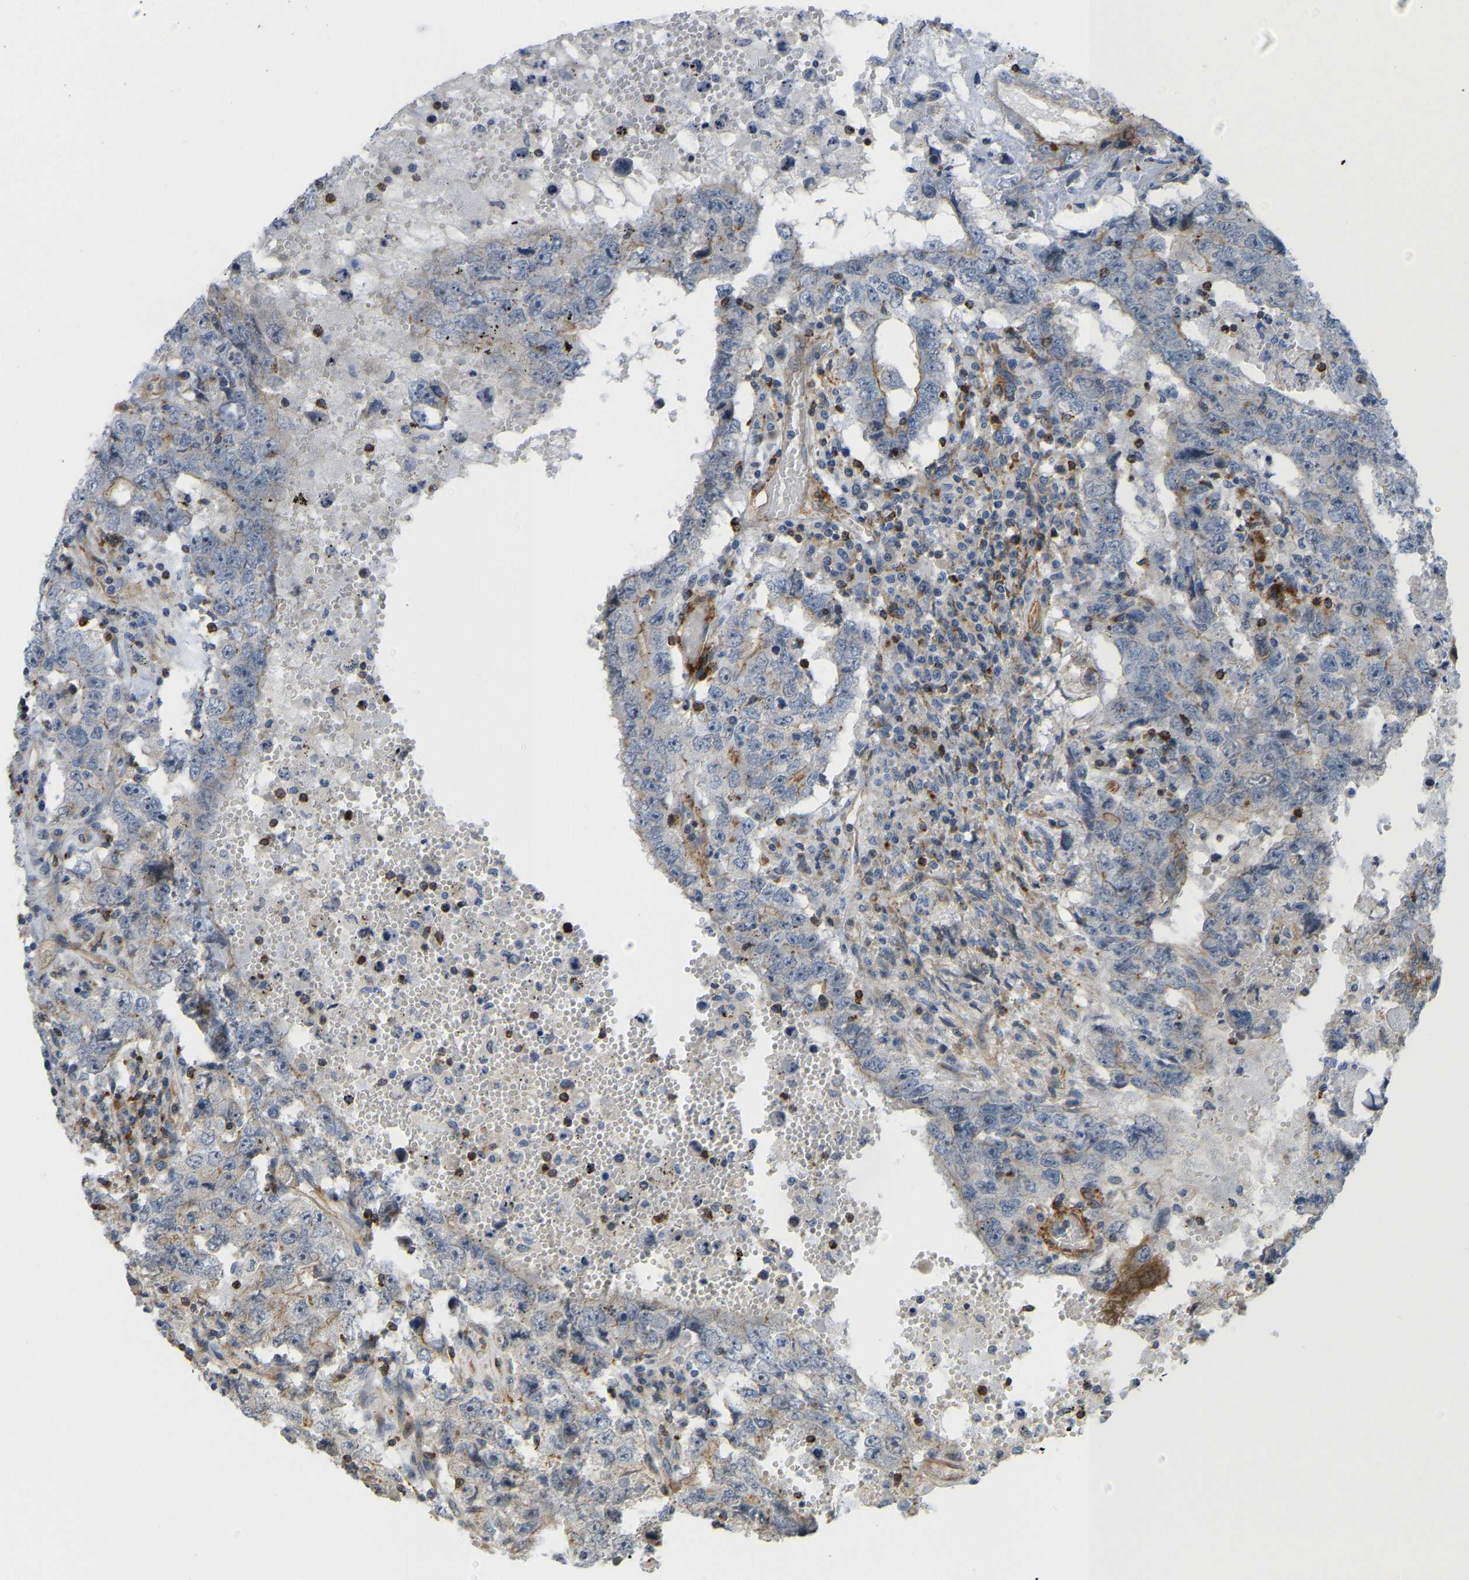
{"staining": {"intensity": "moderate", "quantity": "<25%", "location": "cytoplasmic/membranous"}, "tissue": "testis cancer", "cell_type": "Tumor cells", "image_type": "cancer", "snomed": [{"axis": "morphology", "description": "Carcinoma, Embryonal, NOS"}, {"axis": "topography", "description": "Testis"}], "caption": "Protein expression analysis of human testis cancer (embryonal carcinoma) reveals moderate cytoplasmic/membranous expression in approximately <25% of tumor cells.", "gene": "KIAA1671", "patient": {"sex": "male", "age": 26}}